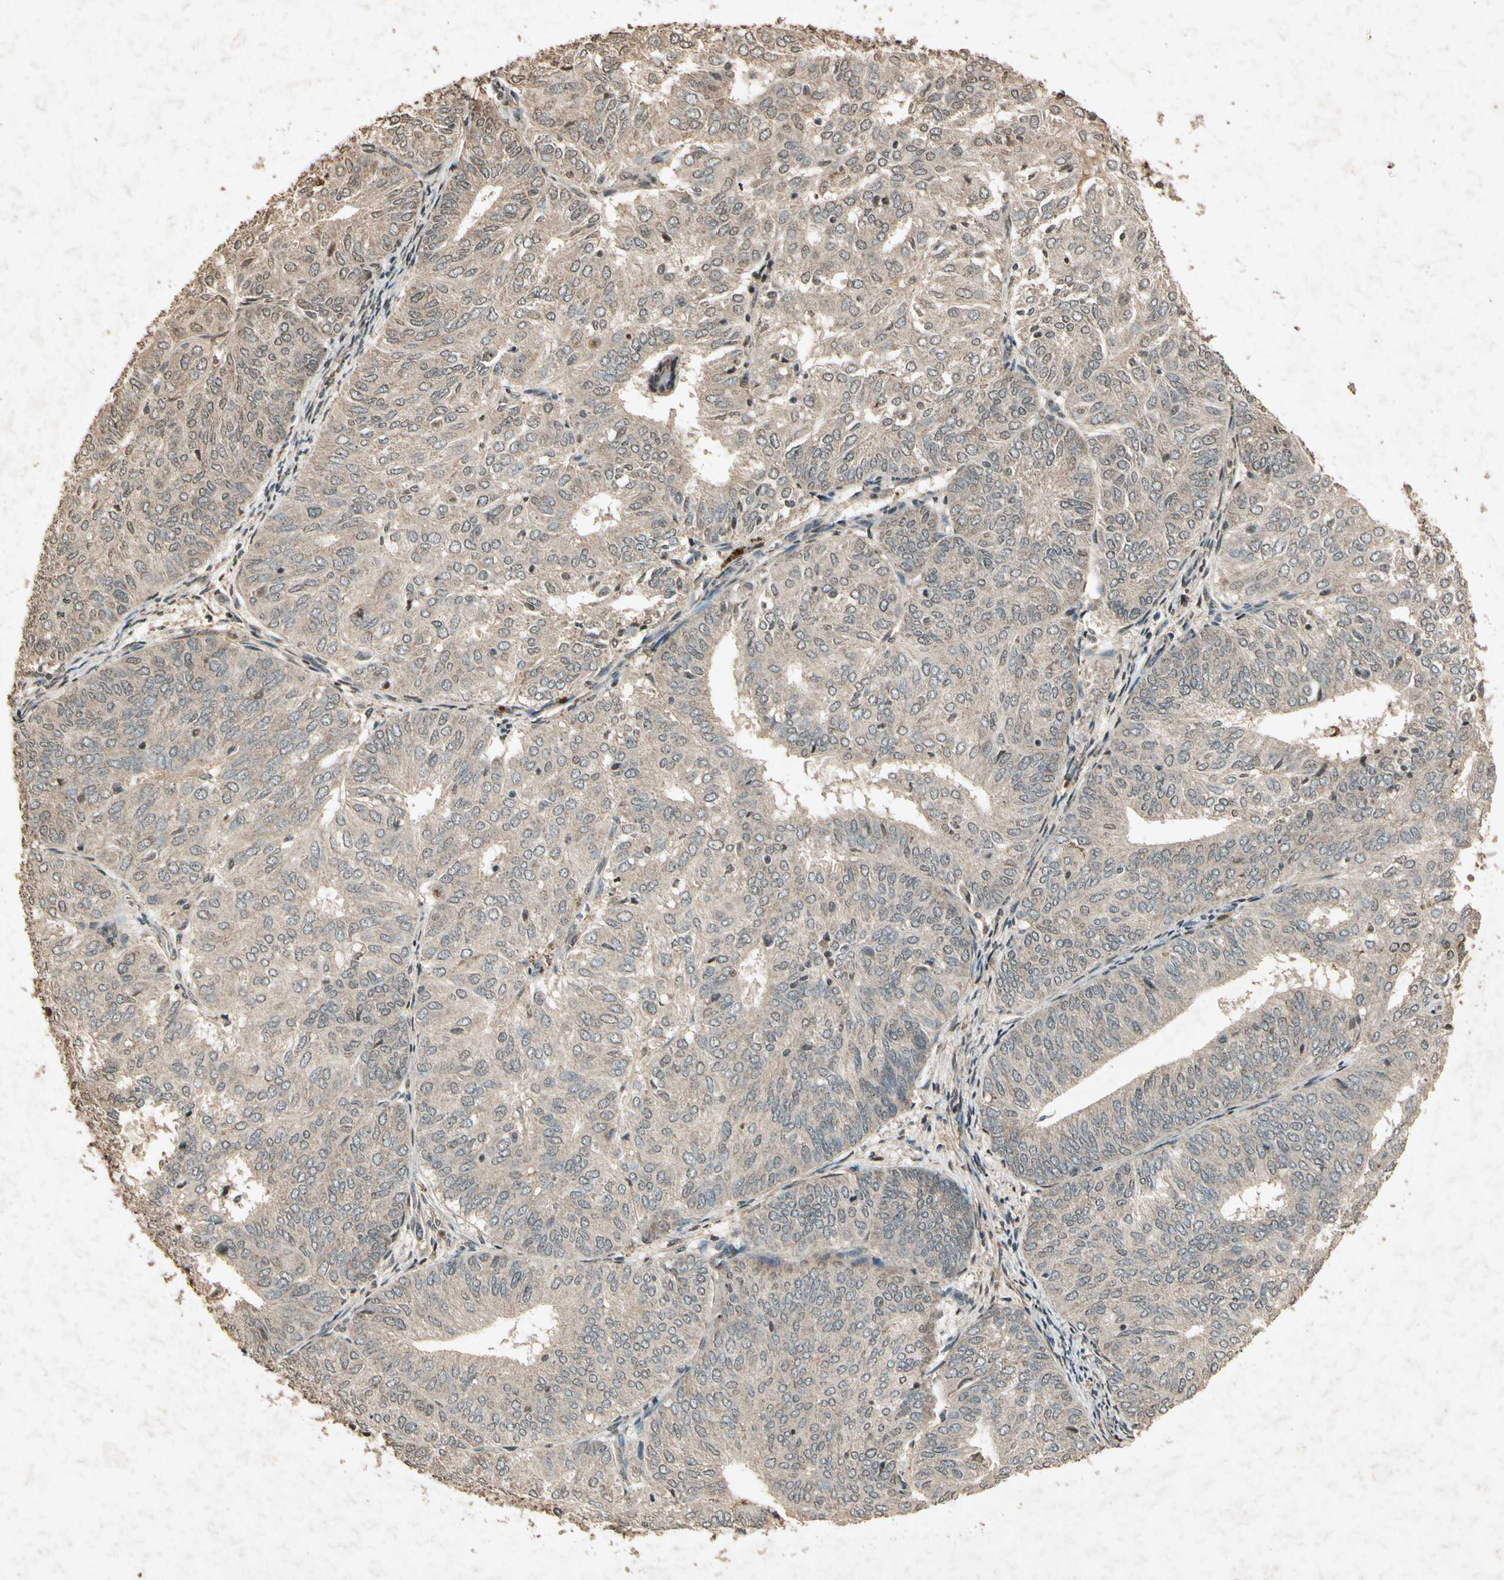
{"staining": {"intensity": "weak", "quantity": ">75%", "location": "cytoplasmic/membranous"}, "tissue": "endometrial cancer", "cell_type": "Tumor cells", "image_type": "cancer", "snomed": [{"axis": "morphology", "description": "Adenocarcinoma, NOS"}, {"axis": "topography", "description": "Uterus"}], "caption": "Immunohistochemistry (IHC) of endometrial adenocarcinoma demonstrates low levels of weak cytoplasmic/membranous staining in about >75% of tumor cells. (IHC, brightfield microscopy, high magnification).", "gene": "GC", "patient": {"sex": "female", "age": 60}}